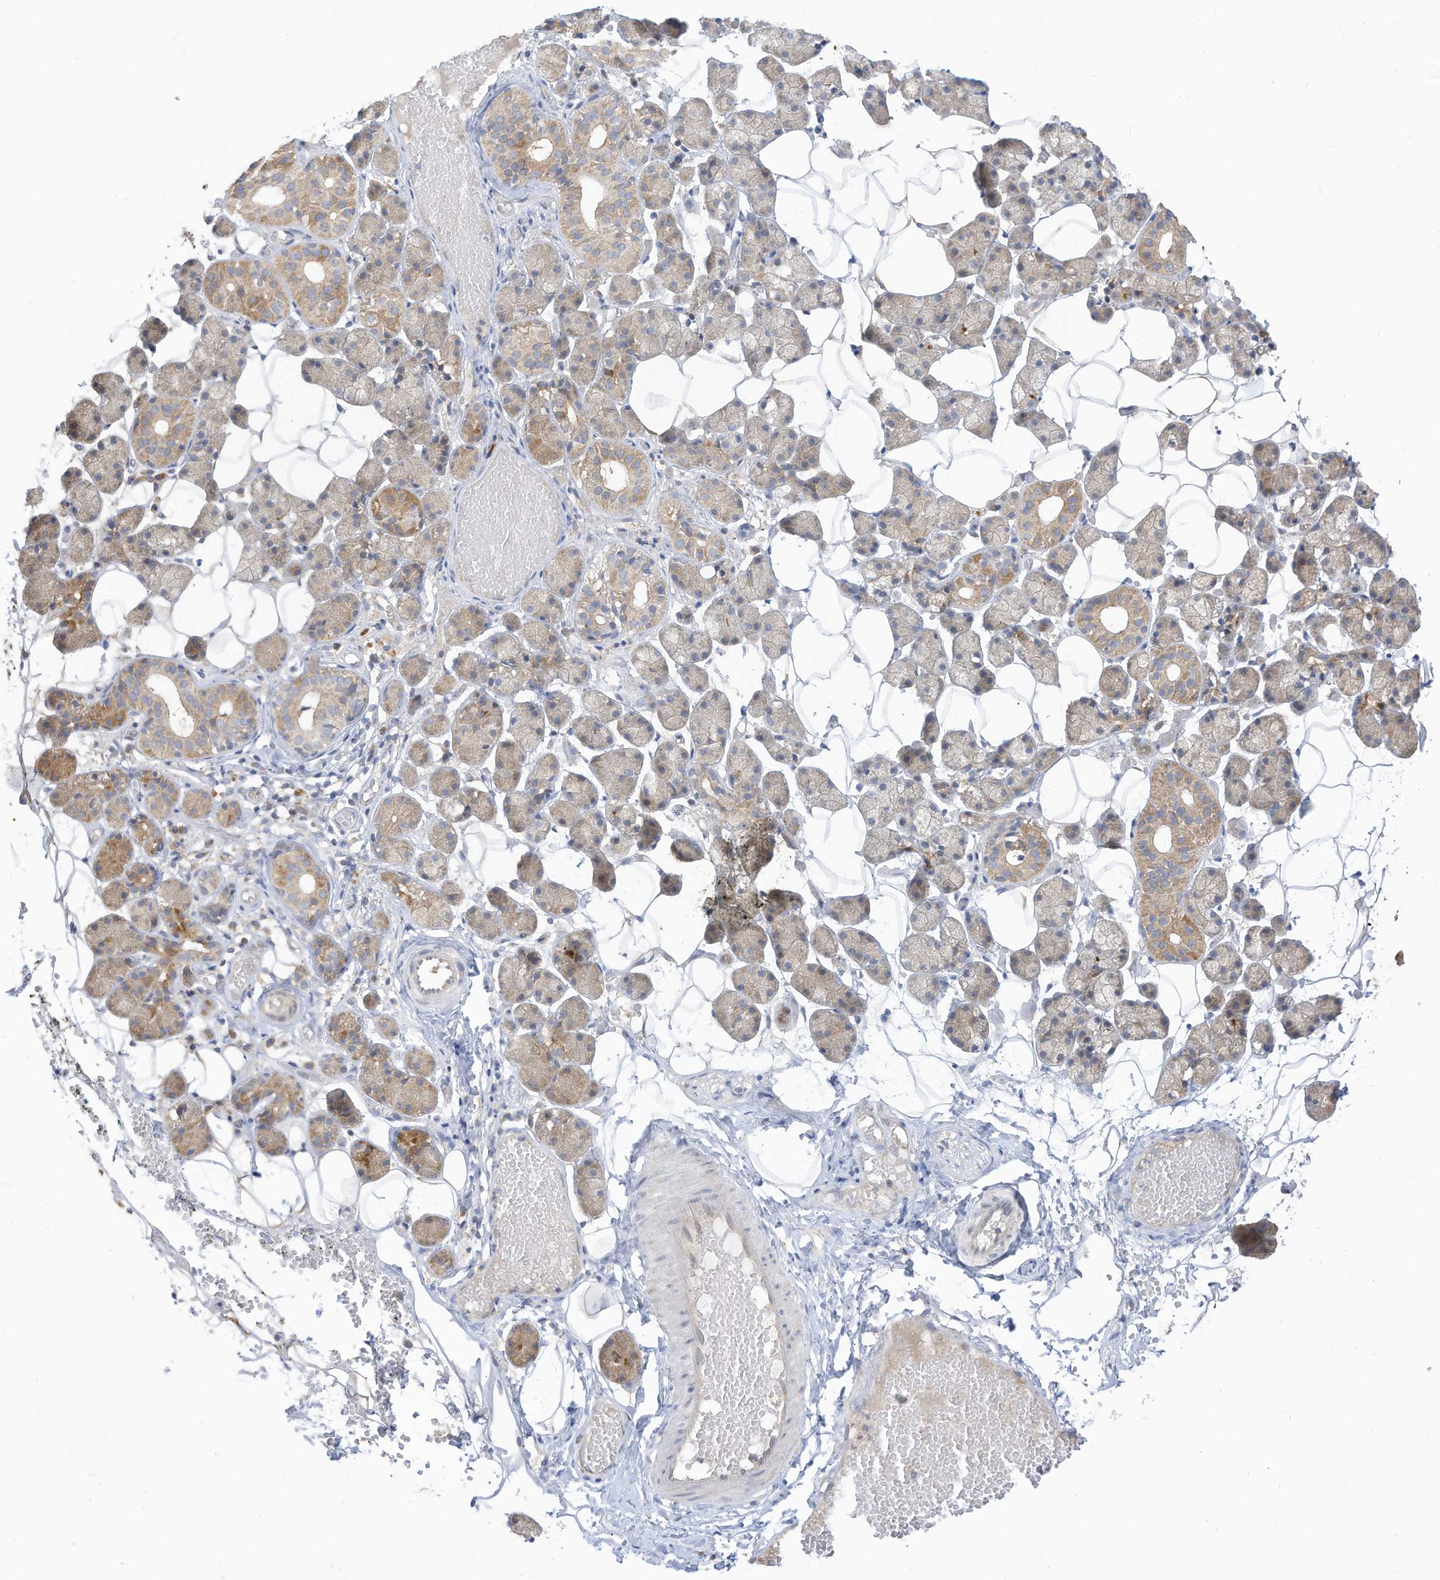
{"staining": {"intensity": "moderate", "quantity": "<25%", "location": "cytoplasmic/membranous"}, "tissue": "salivary gland", "cell_type": "Glandular cells", "image_type": "normal", "snomed": [{"axis": "morphology", "description": "Normal tissue, NOS"}, {"axis": "topography", "description": "Salivary gland"}], "caption": "Glandular cells display moderate cytoplasmic/membranous expression in about <25% of cells in benign salivary gland.", "gene": "LRRN2", "patient": {"sex": "female", "age": 33}}